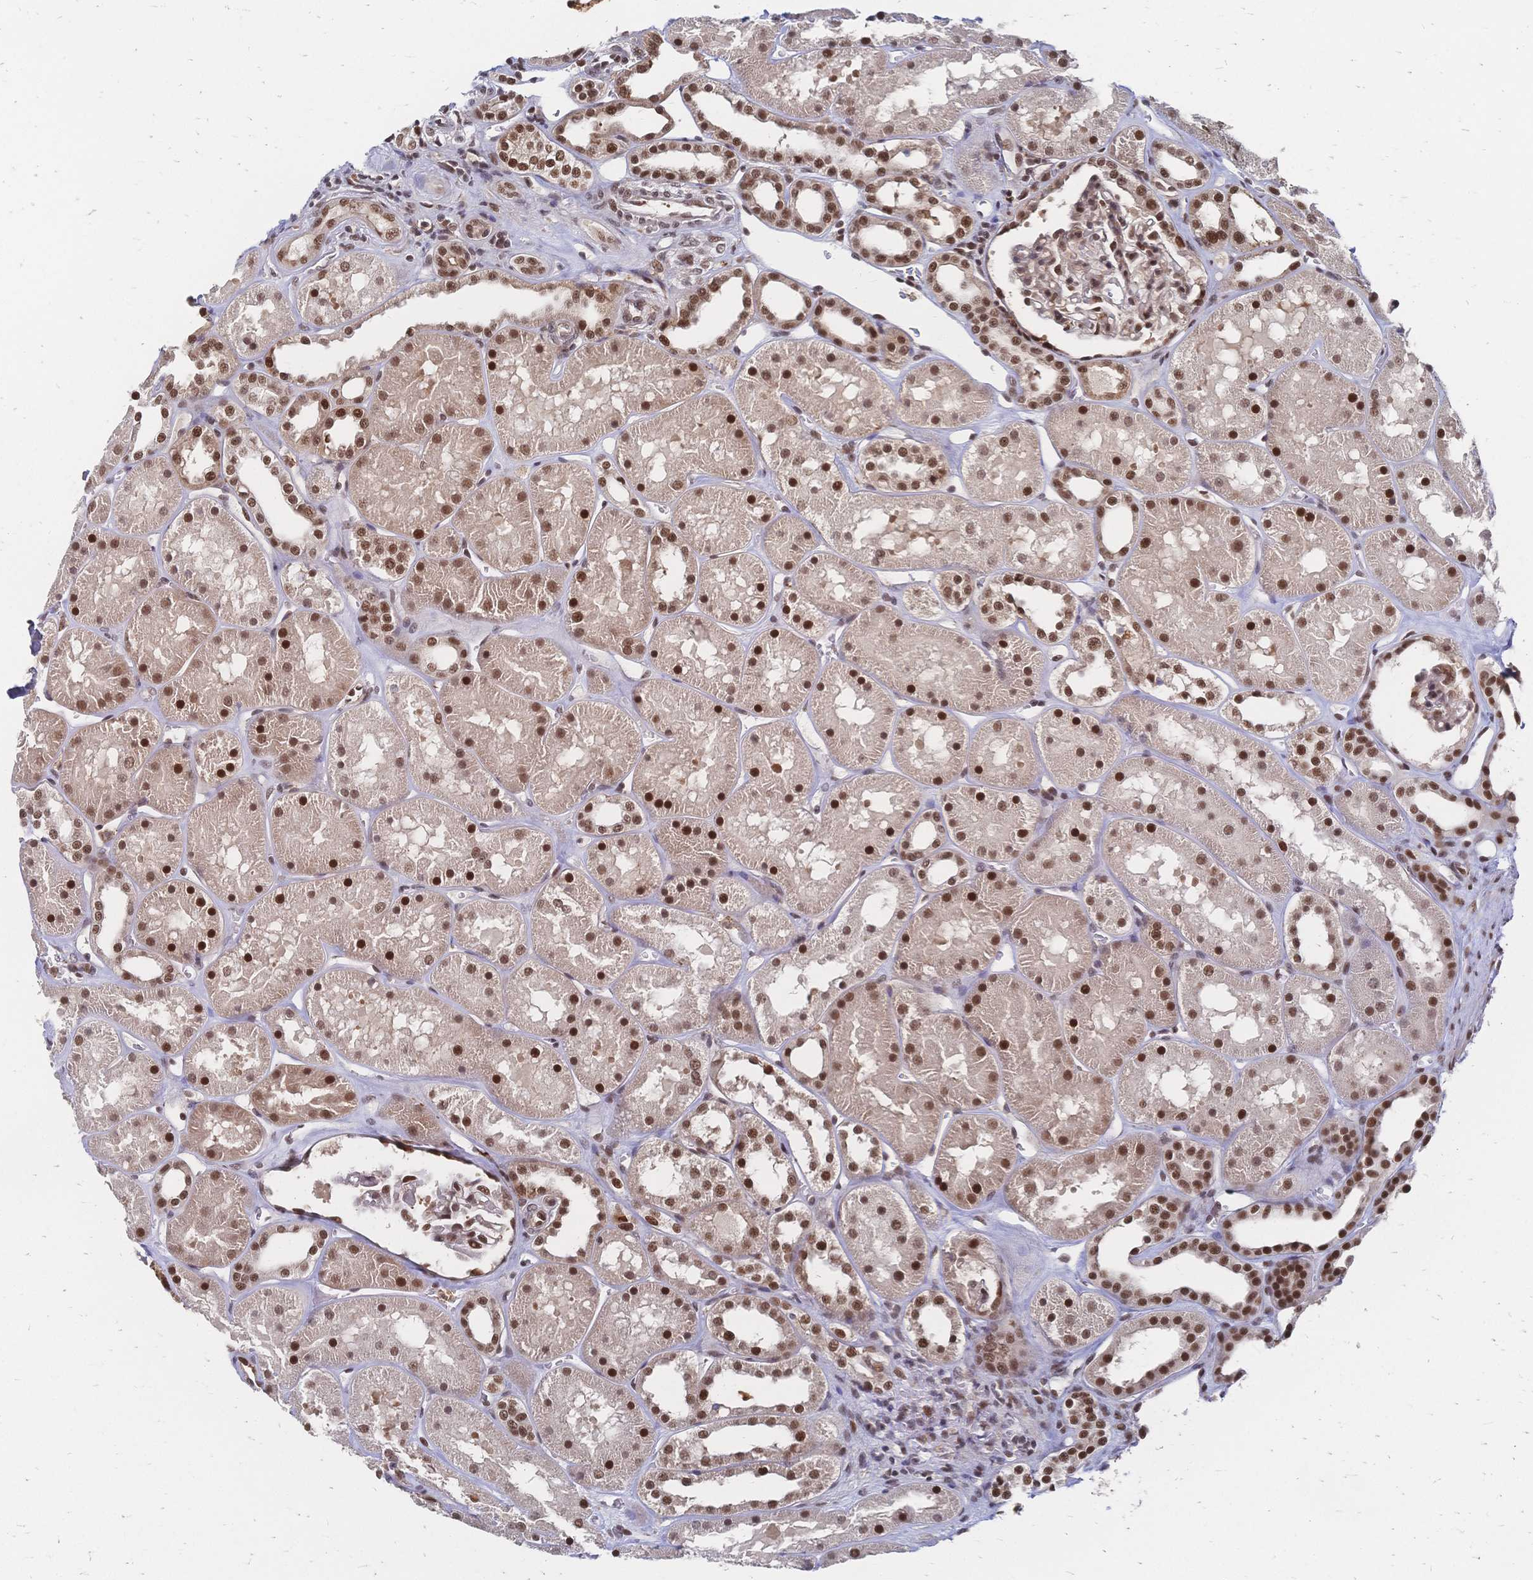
{"staining": {"intensity": "strong", "quantity": ">75%", "location": "nuclear"}, "tissue": "kidney", "cell_type": "Cells in glomeruli", "image_type": "normal", "snomed": [{"axis": "morphology", "description": "Normal tissue, NOS"}, {"axis": "topography", "description": "Kidney"}], "caption": "Protein expression analysis of unremarkable human kidney reveals strong nuclear expression in approximately >75% of cells in glomeruli.", "gene": "NELFA", "patient": {"sex": "female", "age": 41}}